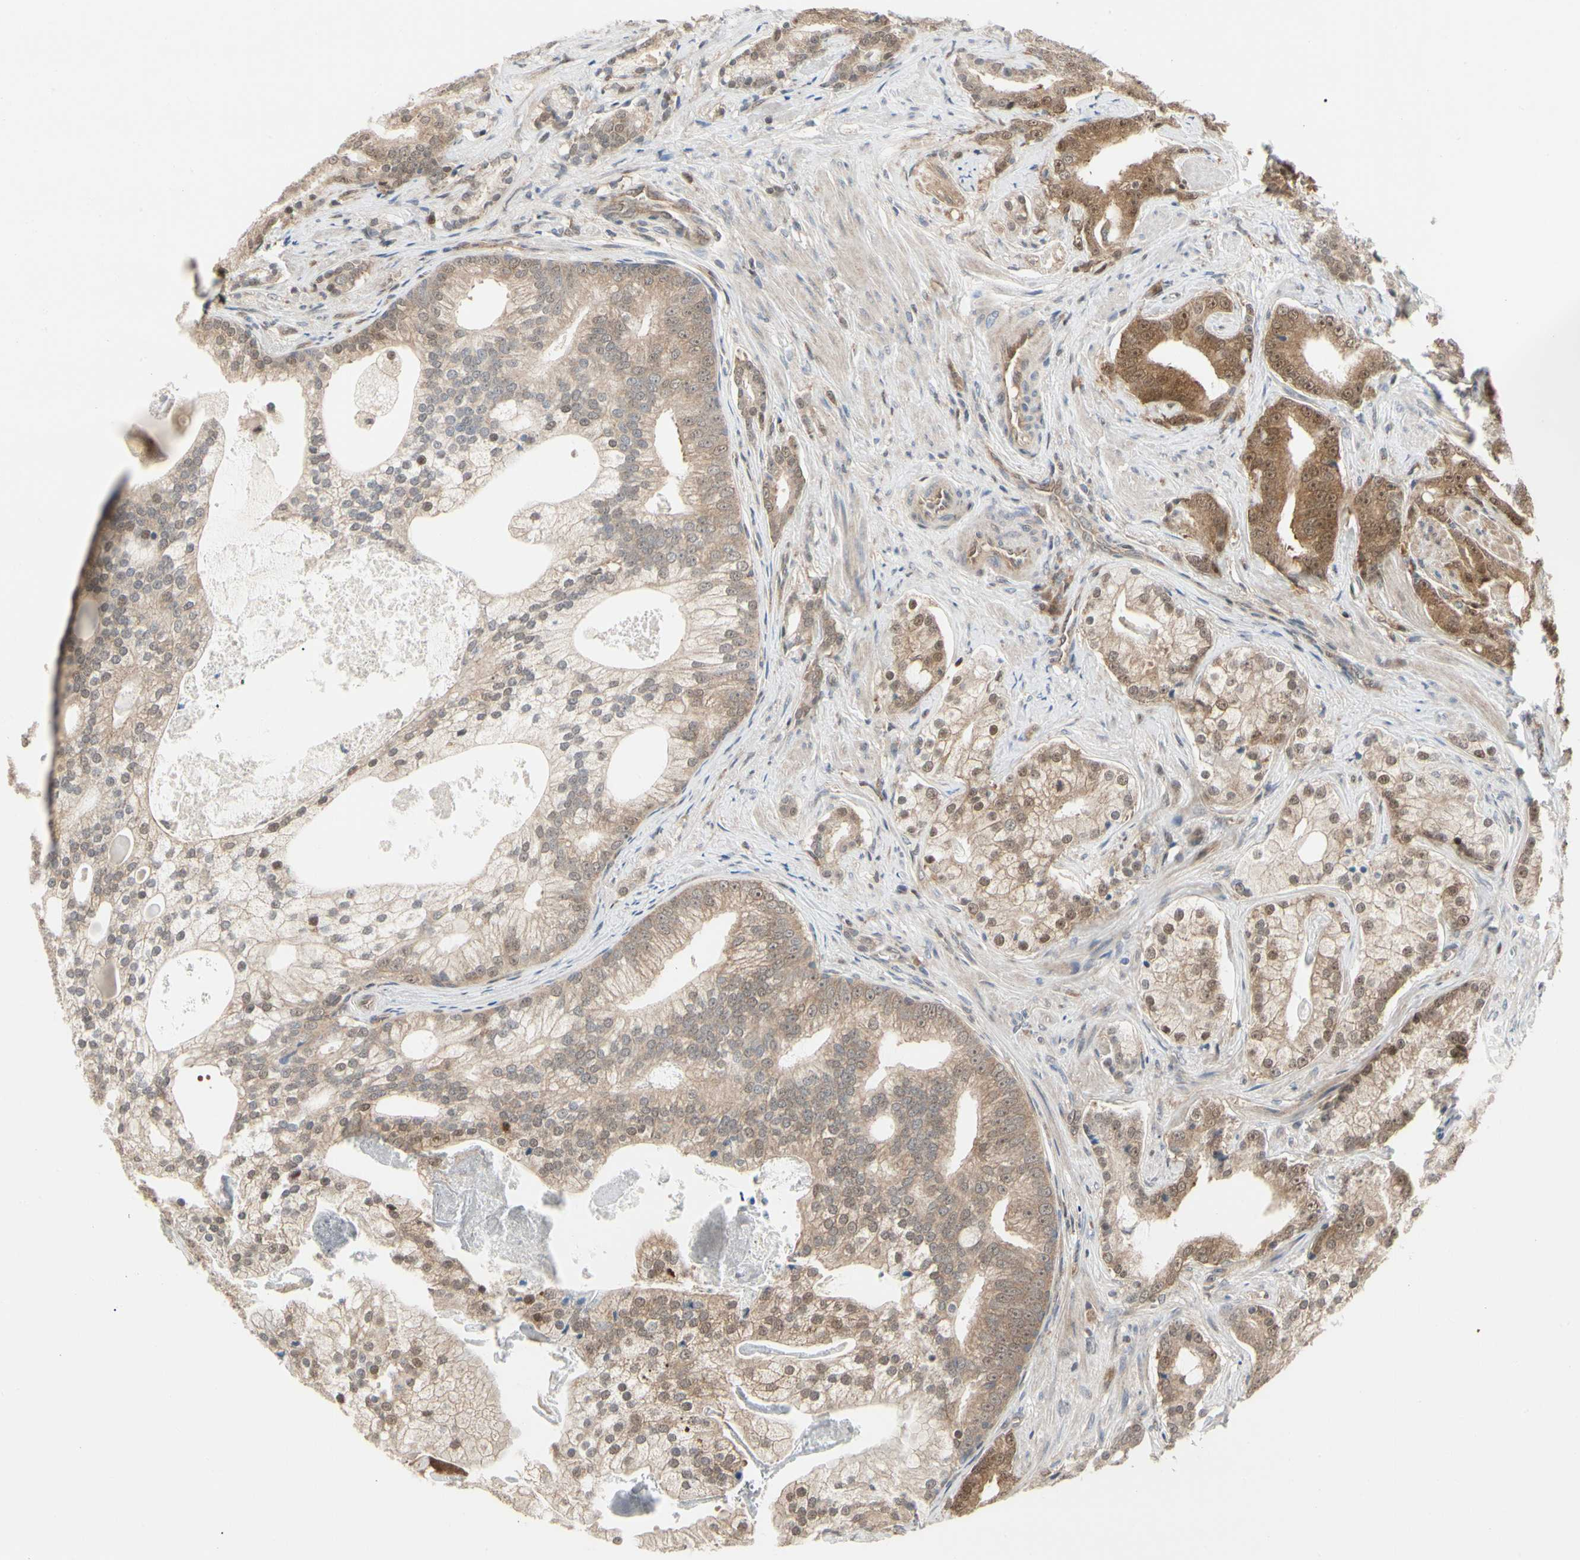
{"staining": {"intensity": "moderate", "quantity": ">75%", "location": "cytoplasmic/membranous"}, "tissue": "prostate cancer", "cell_type": "Tumor cells", "image_type": "cancer", "snomed": [{"axis": "morphology", "description": "Adenocarcinoma, Low grade"}, {"axis": "topography", "description": "Prostate"}], "caption": "High-magnification brightfield microscopy of adenocarcinoma (low-grade) (prostate) stained with DAB (3,3'-diaminobenzidine) (brown) and counterstained with hematoxylin (blue). tumor cells exhibit moderate cytoplasmic/membranous staining is identified in about>75% of cells.", "gene": "CDK5", "patient": {"sex": "male", "age": 58}}